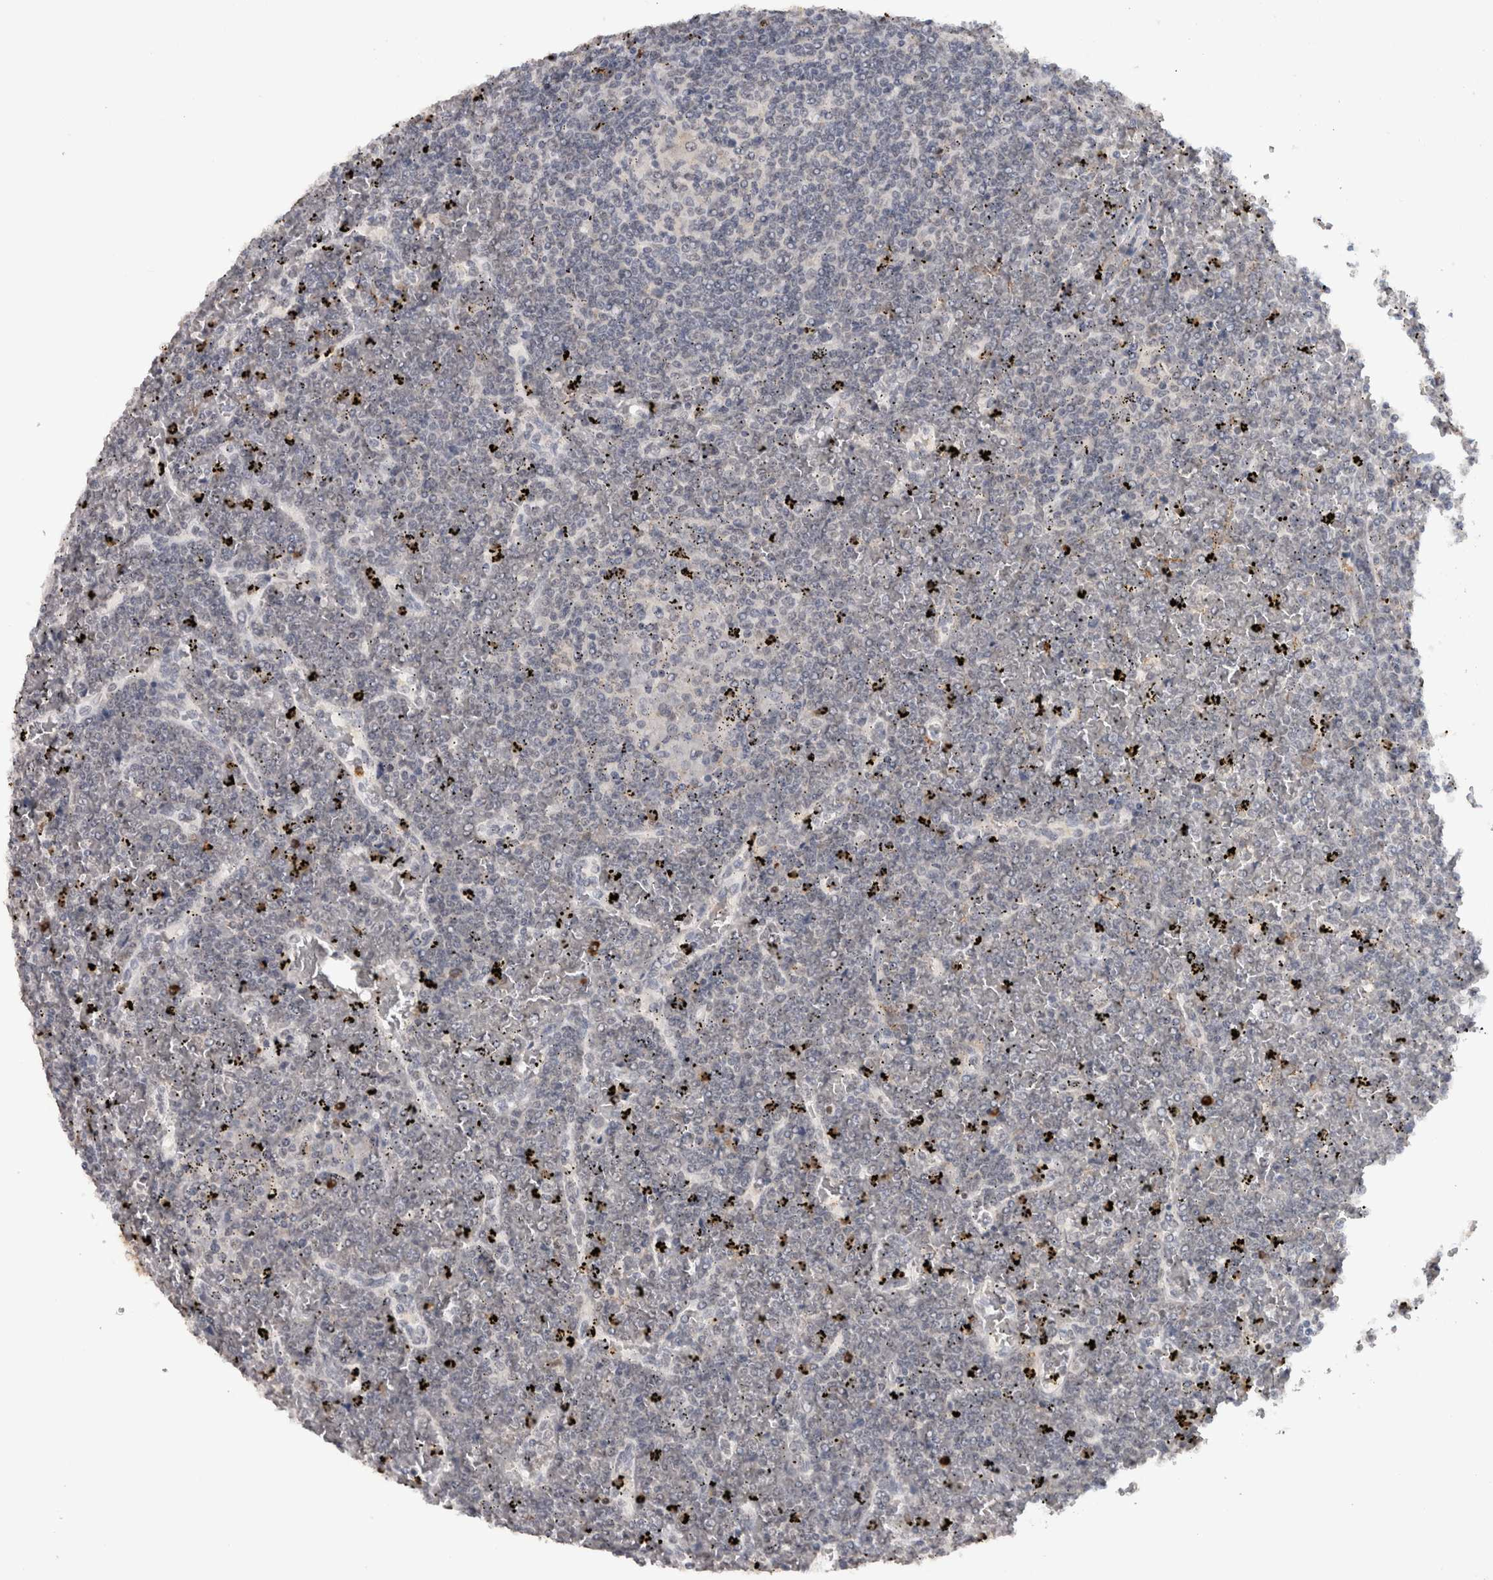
{"staining": {"intensity": "negative", "quantity": "none", "location": "none"}, "tissue": "lymphoma", "cell_type": "Tumor cells", "image_type": "cancer", "snomed": [{"axis": "morphology", "description": "Malignant lymphoma, non-Hodgkin's type, Low grade"}, {"axis": "topography", "description": "Spleen"}], "caption": "The image demonstrates no staining of tumor cells in lymphoma. Nuclei are stained in blue.", "gene": "RPS6KA2", "patient": {"sex": "female", "age": 19}}